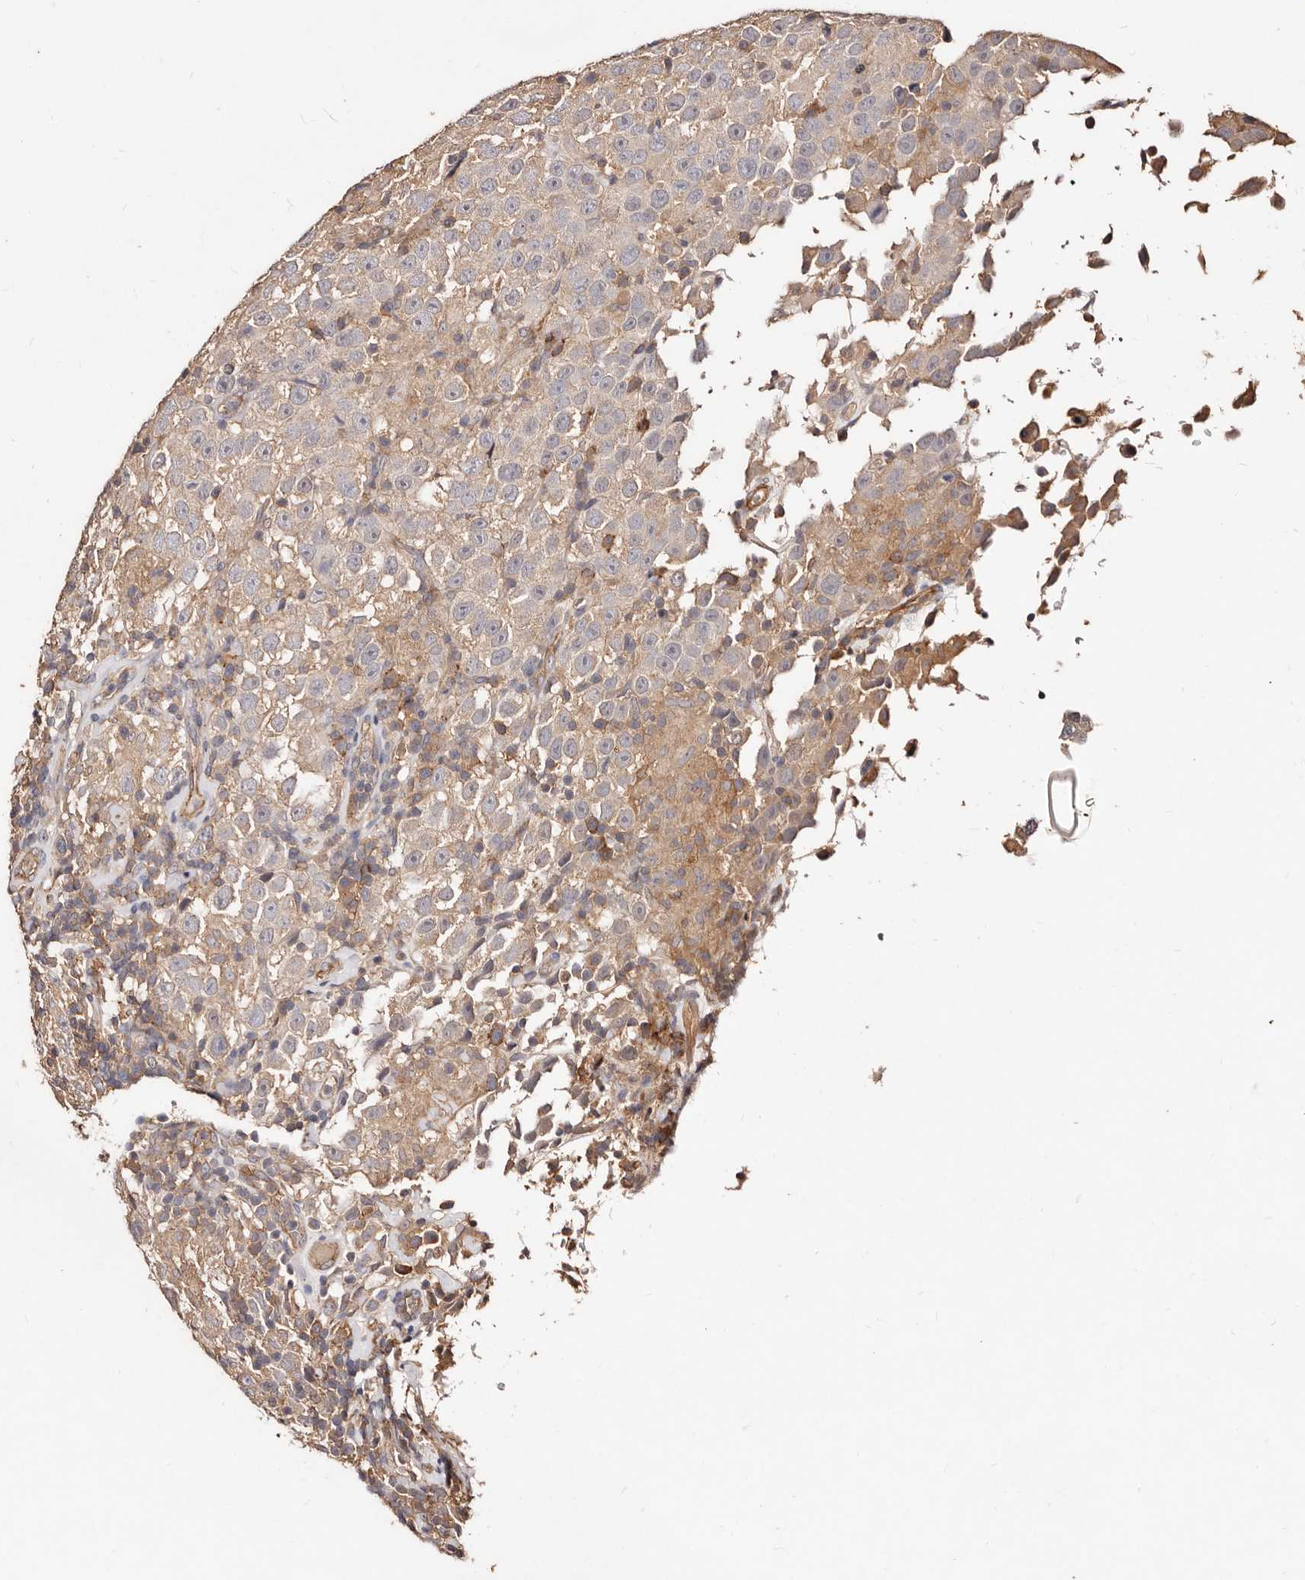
{"staining": {"intensity": "negative", "quantity": "none", "location": "none"}, "tissue": "testis cancer", "cell_type": "Tumor cells", "image_type": "cancer", "snomed": [{"axis": "morphology", "description": "Seminoma, NOS"}, {"axis": "topography", "description": "Testis"}], "caption": "There is no significant positivity in tumor cells of testis cancer (seminoma).", "gene": "CCL14", "patient": {"sex": "male", "age": 41}}